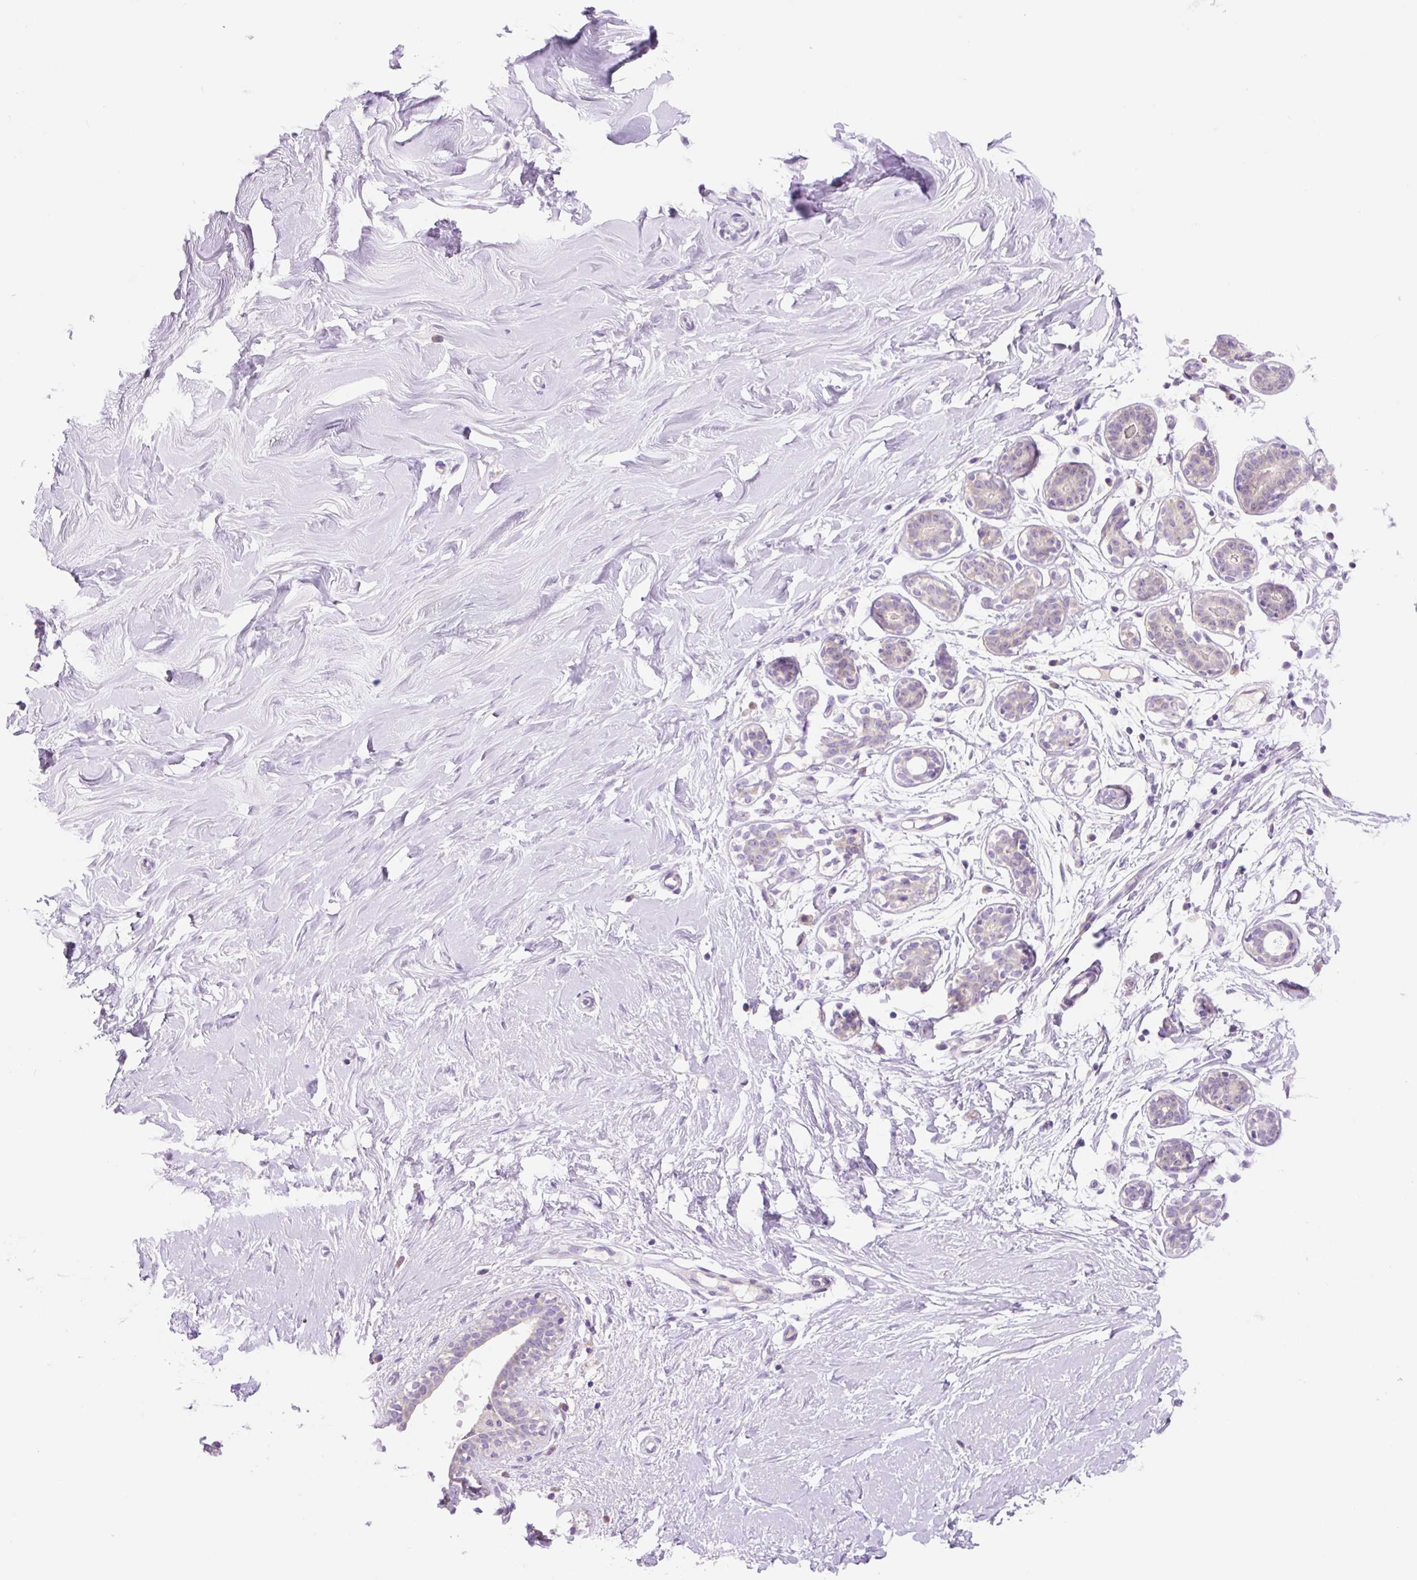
{"staining": {"intensity": "negative", "quantity": "none", "location": "none"}, "tissue": "breast", "cell_type": "Adipocytes", "image_type": "normal", "snomed": [{"axis": "morphology", "description": "Normal tissue, NOS"}, {"axis": "topography", "description": "Breast"}], "caption": "Photomicrograph shows no significant protein staining in adipocytes of benign breast. (DAB immunohistochemistry visualized using brightfield microscopy, high magnification).", "gene": "CELF6", "patient": {"sex": "female", "age": 27}}